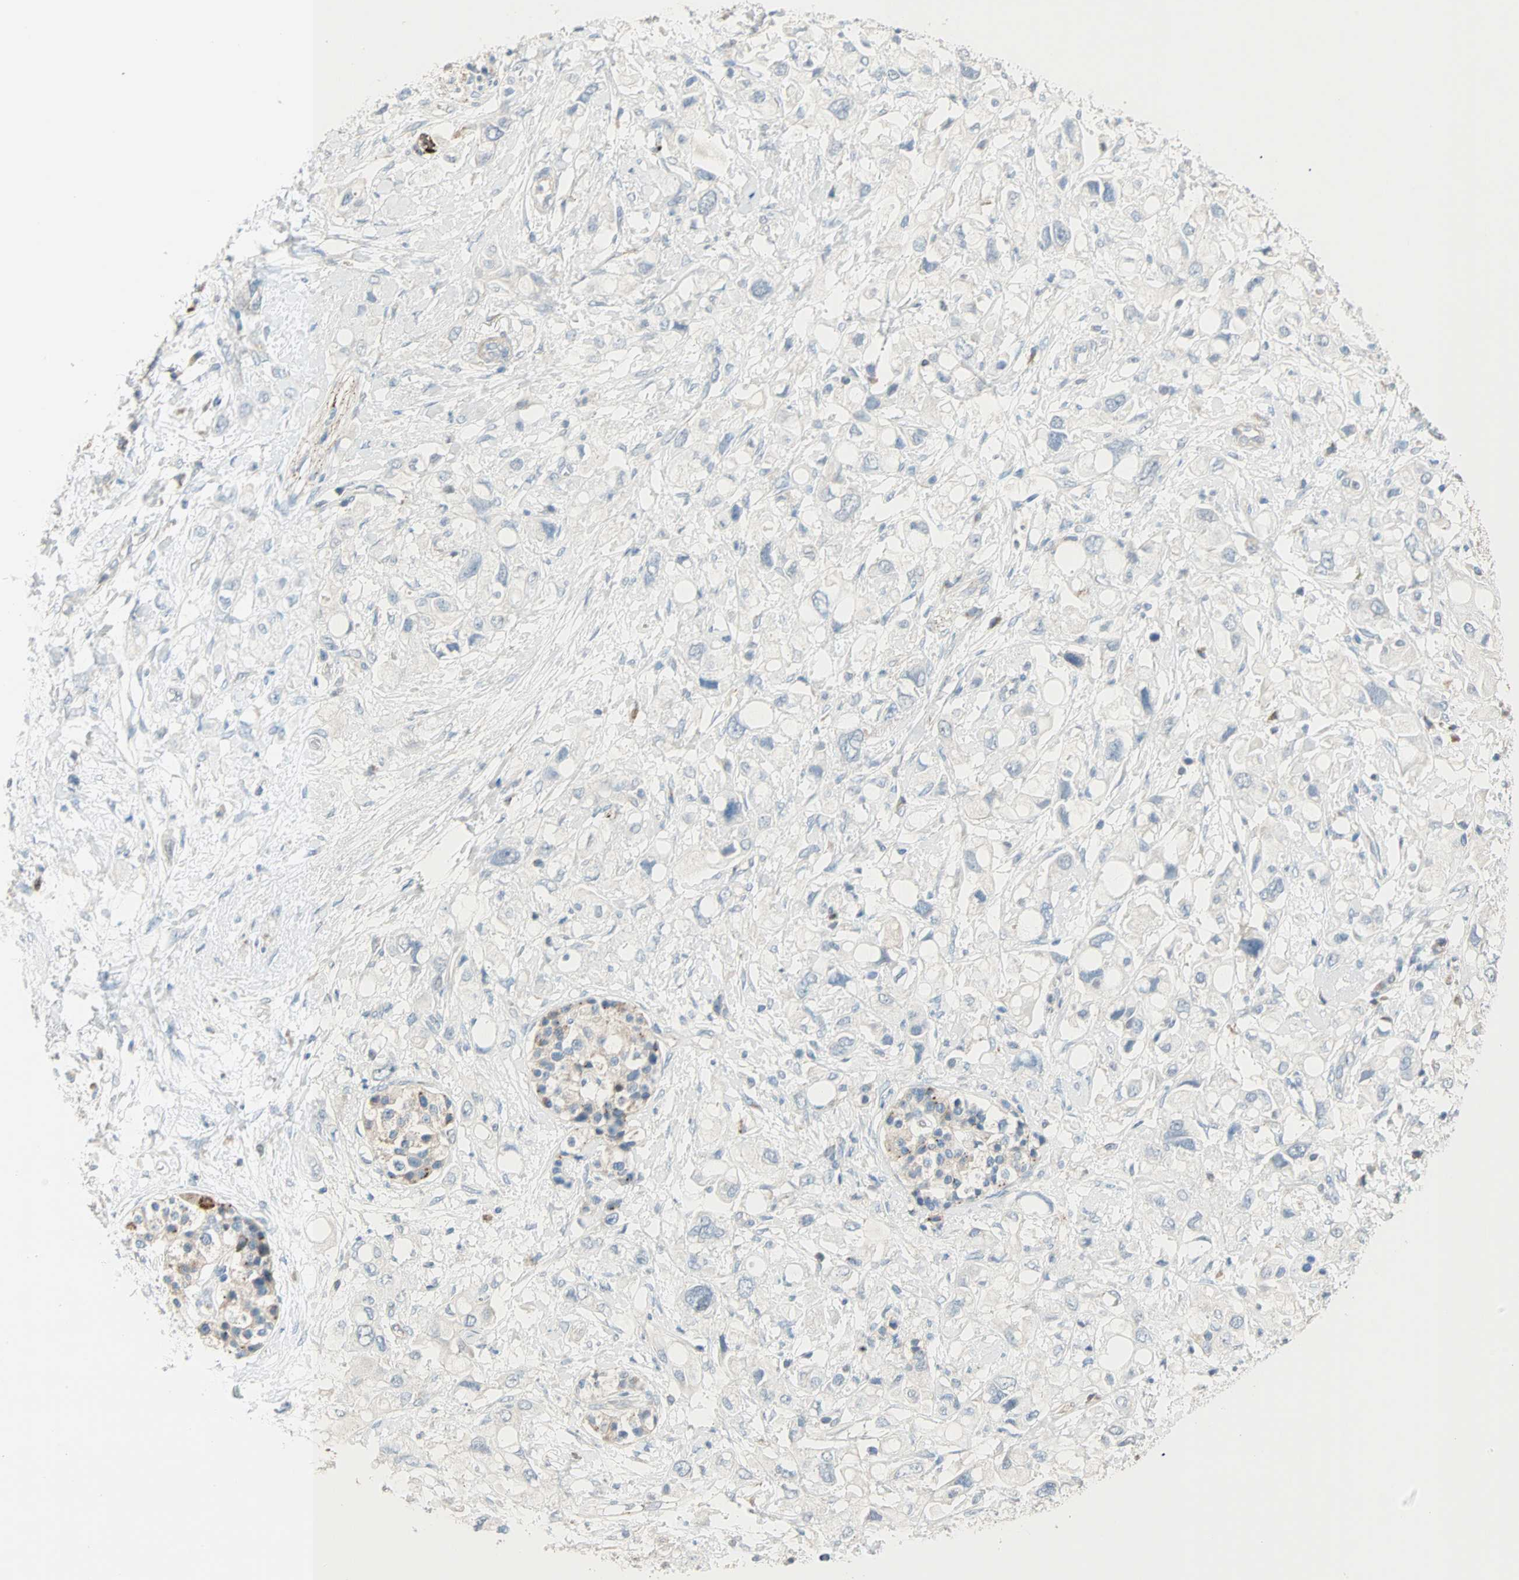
{"staining": {"intensity": "negative", "quantity": "none", "location": "none"}, "tissue": "pancreatic cancer", "cell_type": "Tumor cells", "image_type": "cancer", "snomed": [{"axis": "morphology", "description": "Adenocarcinoma, NOS"}, {"axis": "topography", "description": "Pancreas"}], "caption": "Immunohistochemical staining of adenocarcinoma (pancreatic) shows no significant staining in tumor cells.", "gene": "ACVRL1", "patient": {"sex": "female", "age": 56}}